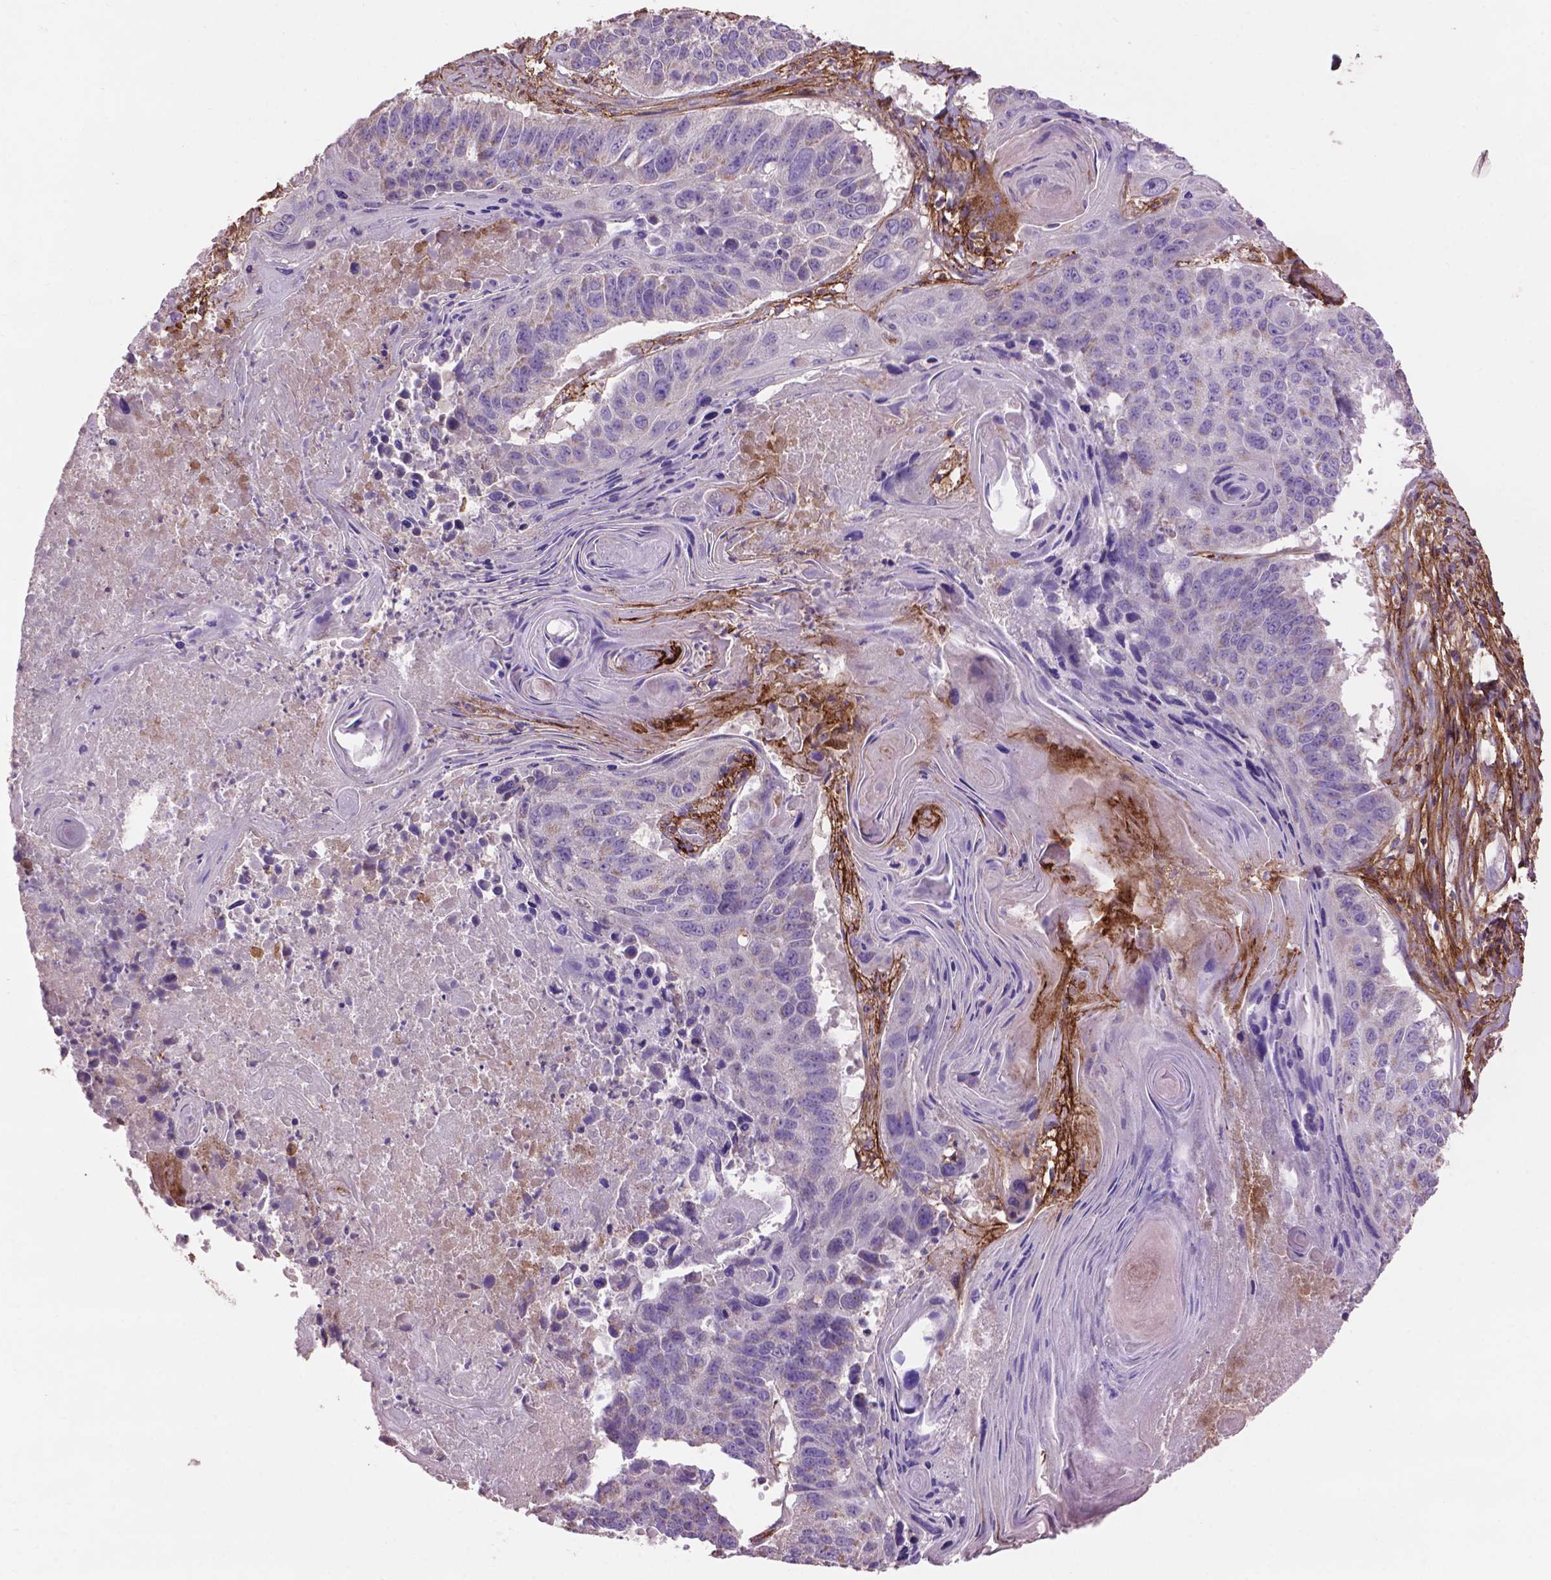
{"staining": {"intensity": "negative", "quantity": "none", "location": "none"}, "tissue": "lung cancer", "cell_type": "Tumor cells", "image_type": "cancer", "snomed": [{"axis": "morphology", "description": "Squamous cell carcinoma, NOS"}, {"axis": "topography", "description": "Lung"}], "caption": "Immunohistochemistry photomicrograph of human lung cancer (squamous cell carcinoma) stained for a protein (brown), which reveals no expression in tumor cells. Nuclei are stained in blue.", "gene": "LRRC3C", "patient": {"sex": "male", "age": 73}}